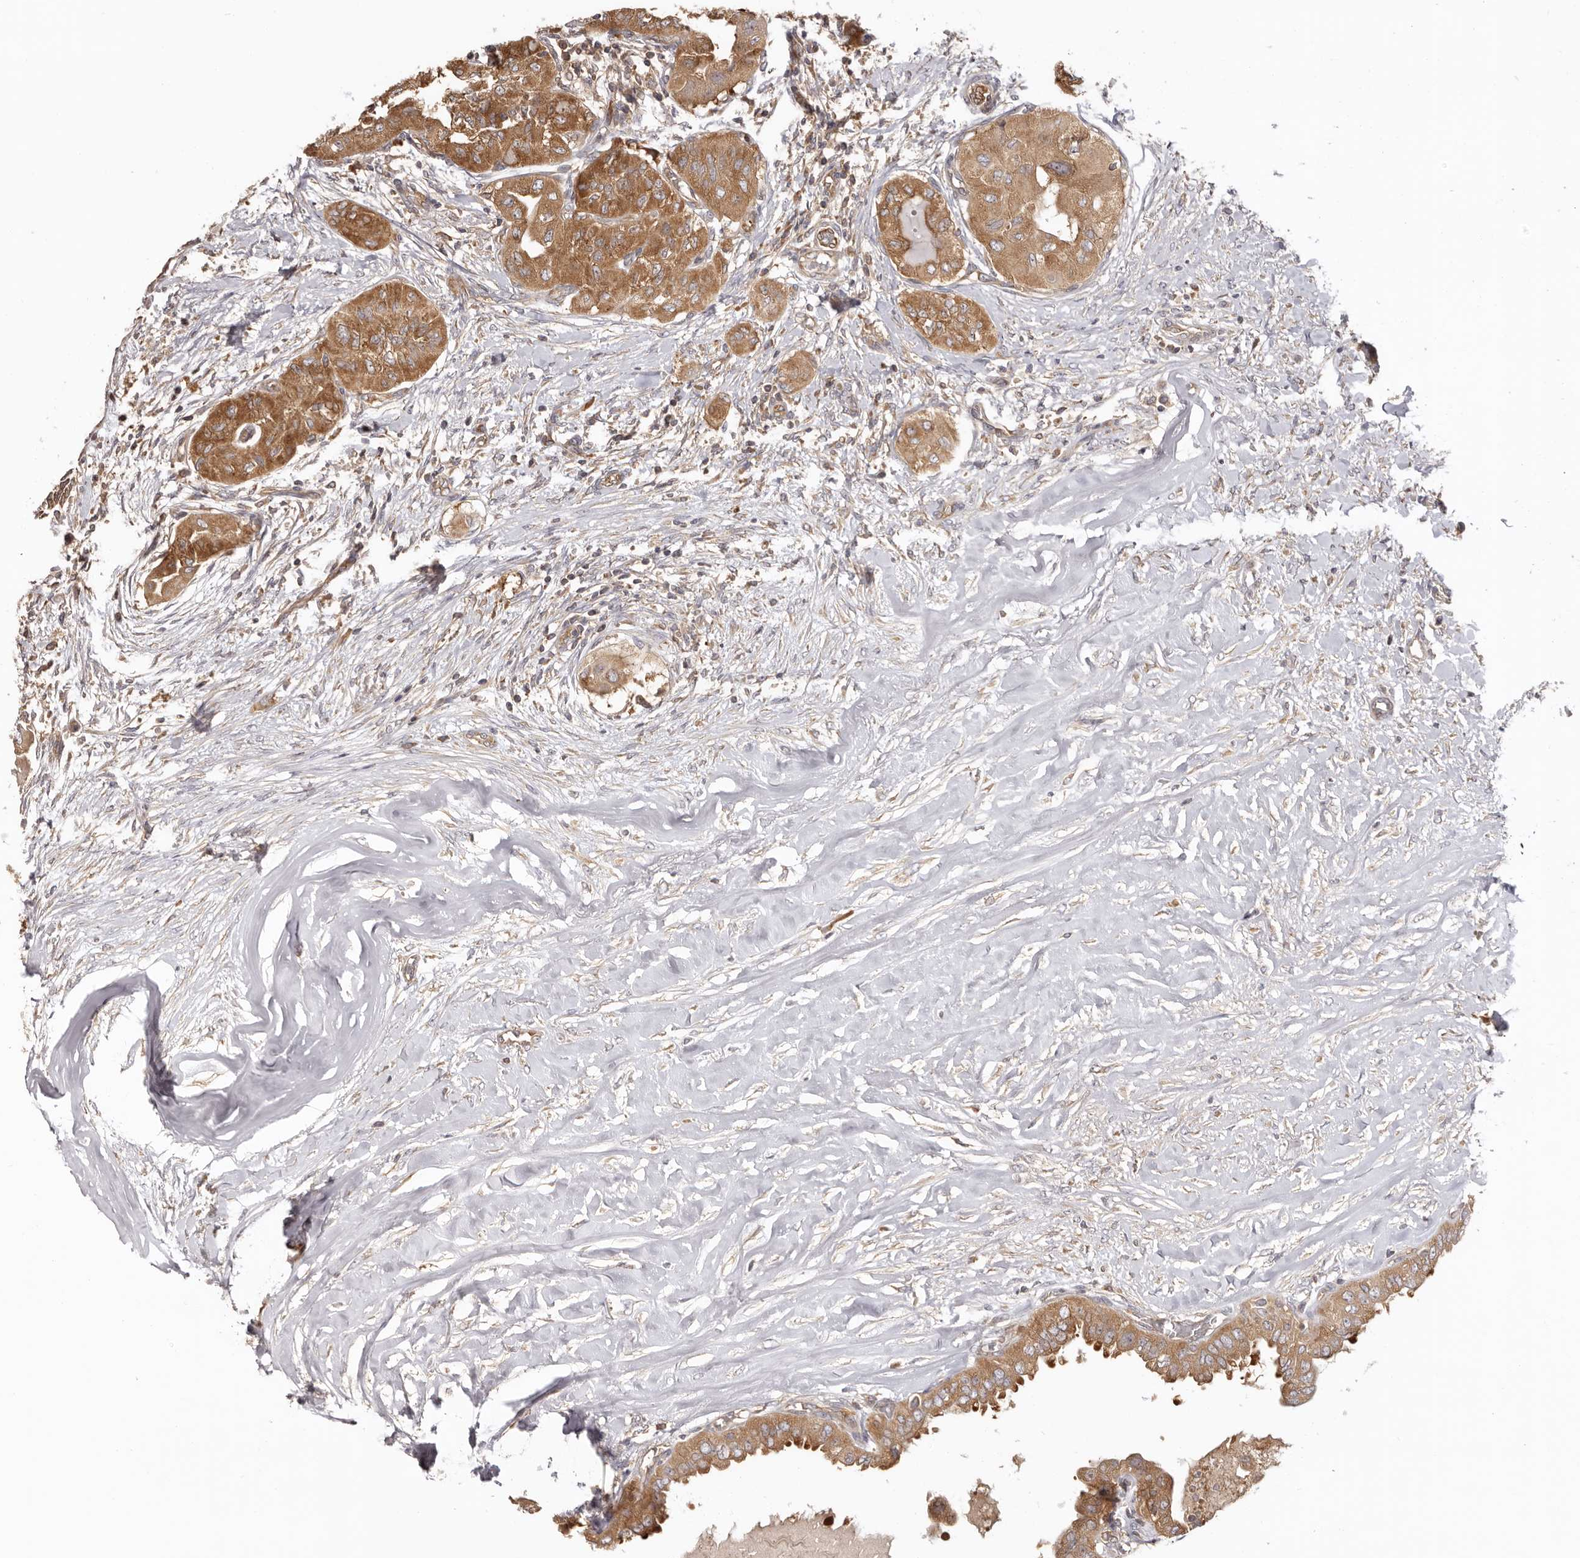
{"staining": {"intensity": "moderate", "quantity": ">75%", "location": "cytoplasmic/membranous"}, "tissue": "thyroid cancer", "cell_type": "Tumor cells", "image_type": "cancer", "snomed": [{"axis": "morphology", "description": "Papillary adenocarcinoma, NOS"}, {"axis": "topography", "description": "Thyroid gland"}], "caption": "A brown stain shows moderate cytoplasmic/membranous expression of a protein in human papillary adenocarcinoma (thyroid) tumor cells.", "gene": "EEF1E1", "patient": {"sex": "female", "age": 59}}